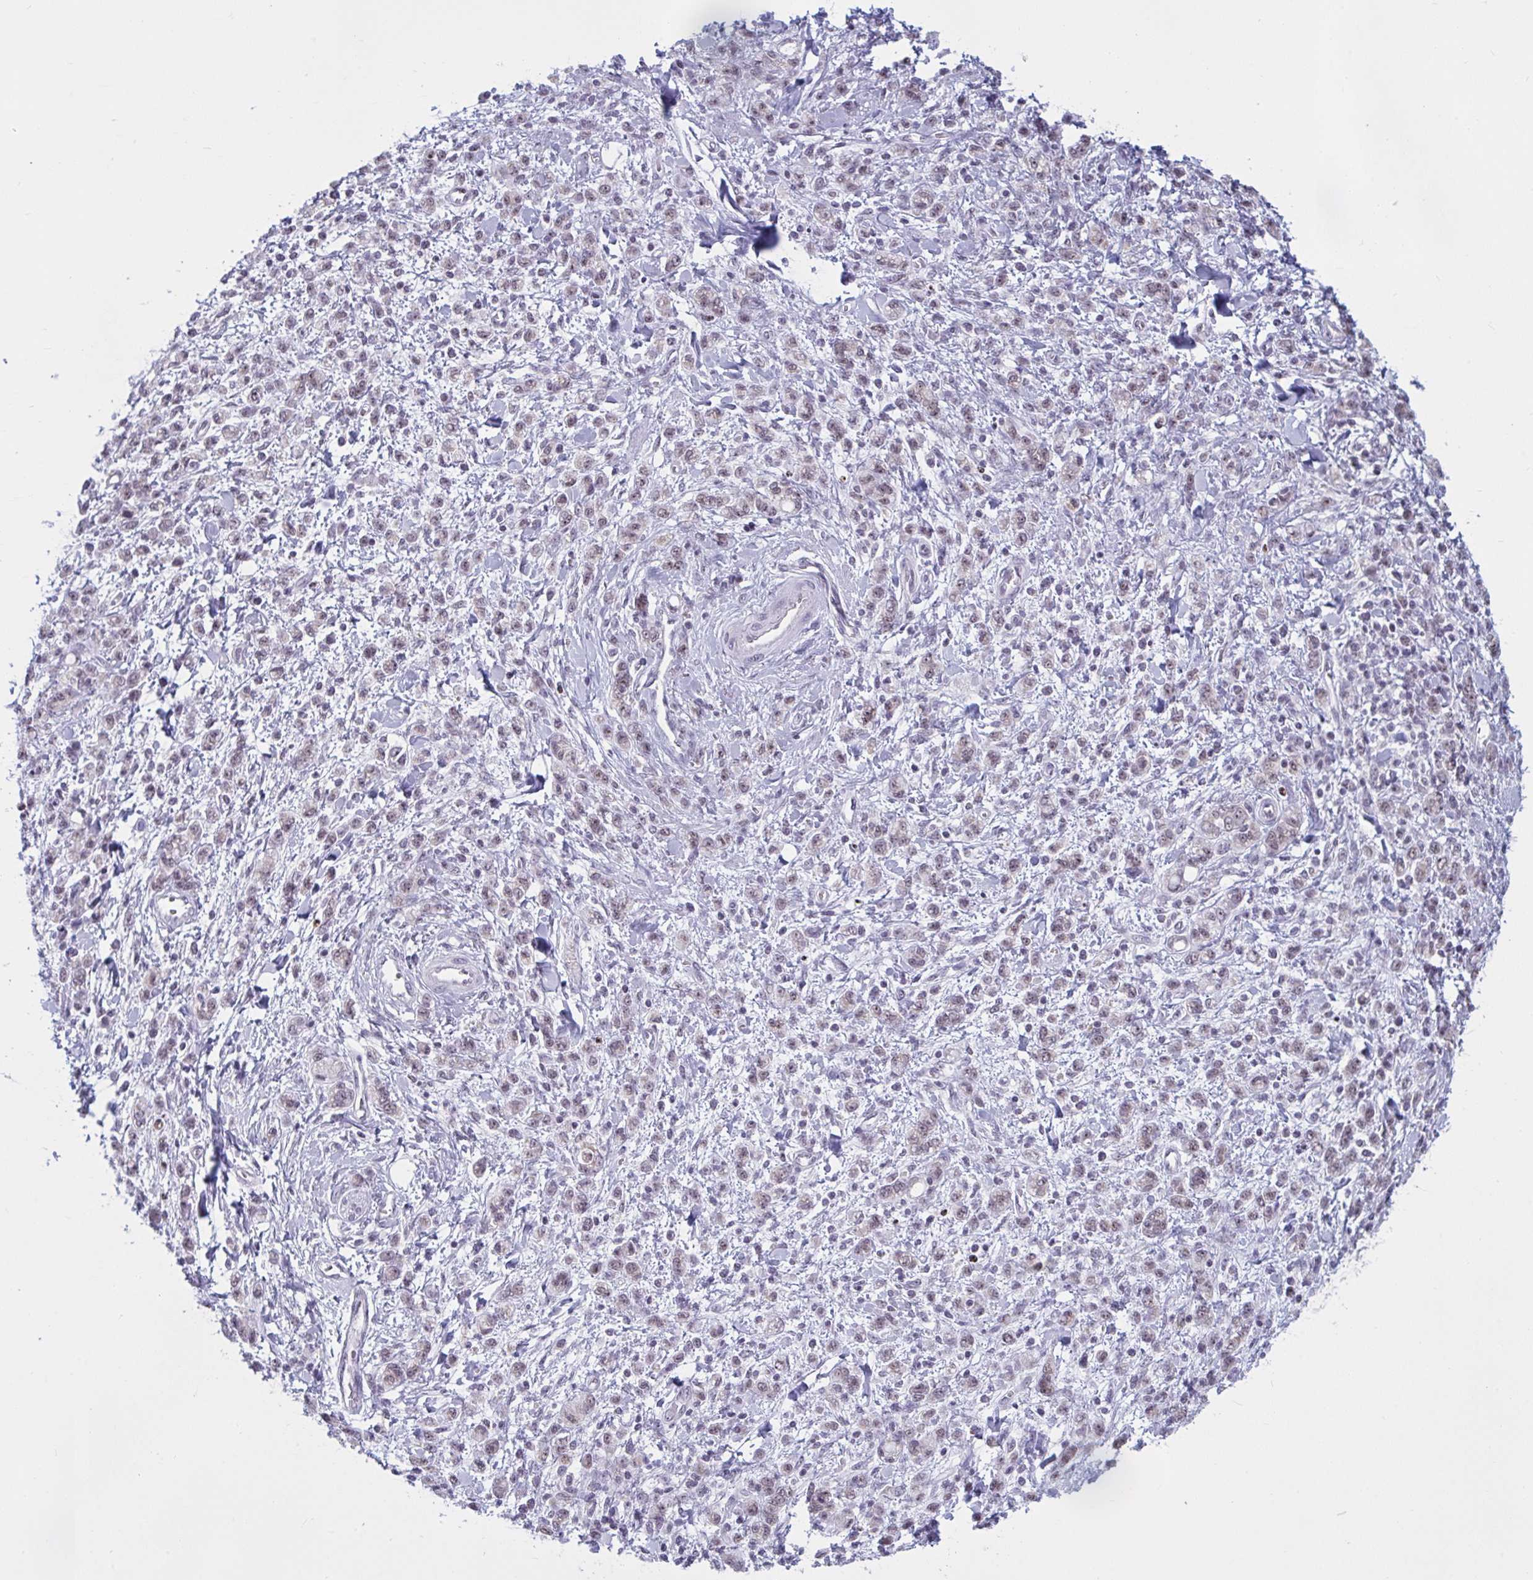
{"staining": {"intensity": "weak", "quantity": ">75%", "location": "nuclear"}, "tissue": "stomach cancer", "cell_type": "Tumor cells", "image_type": "cancer", "snomed": [{"axis": "morphology", "description": "Adenocarcinoma, NOS"}, {"axis": "topography", "description": "Stomach"}], "caption": "Immunohistochemistry (IHC) of adenocarcinoma (stomach) exhibits low levels of weak nuclear staining in approximately >75% of tumor cells. (DAB IHC with brightfield microscopy, high magnification).", "gene": "TGM6", "patient": {"sex": "male", "age": 77}}